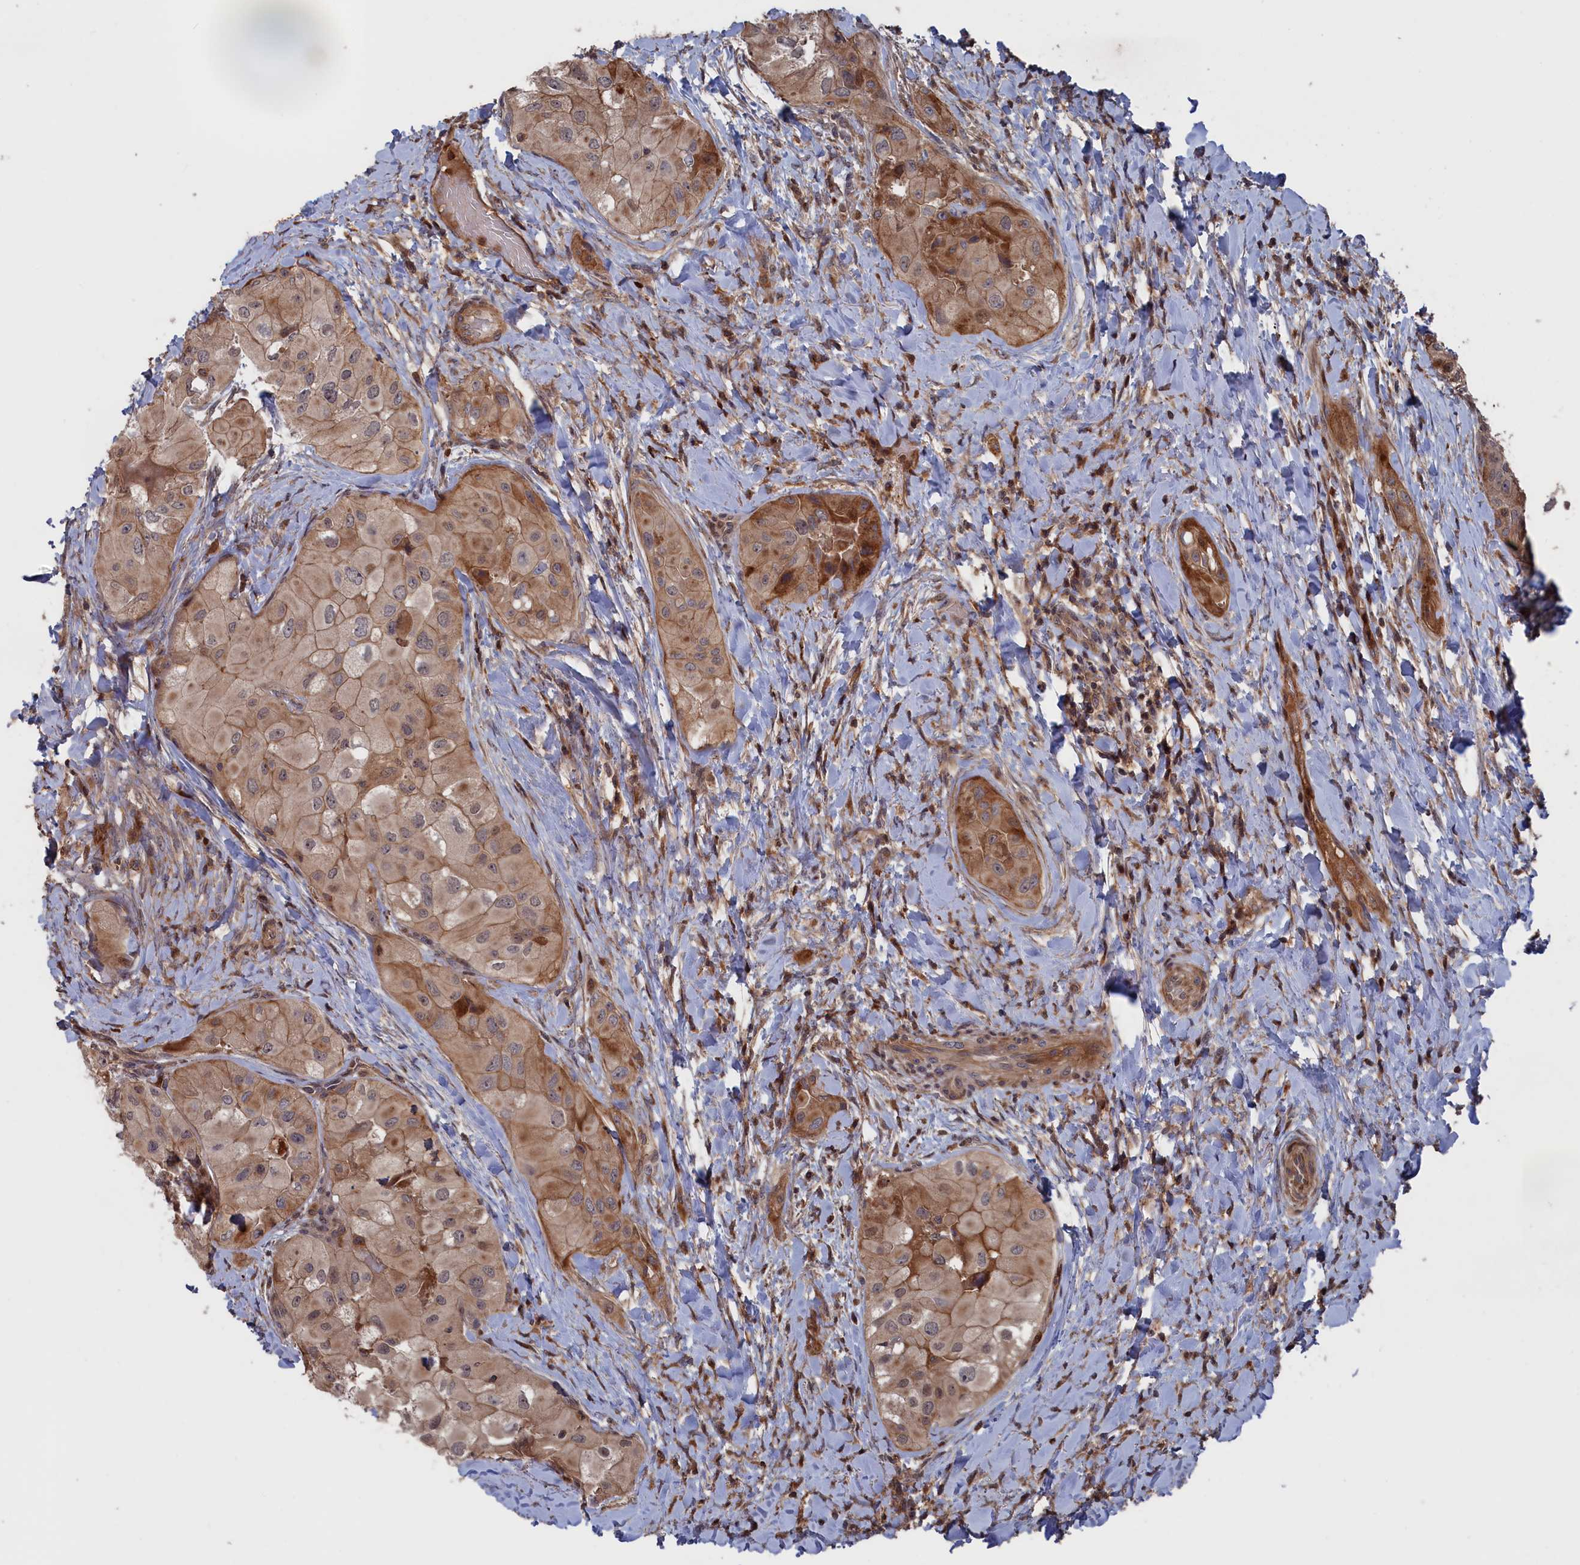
{"staining": {"intensity": "moderate", "quantity": ">75%", "location": "cytoplasmic/membranous"}, "tissue": "thyroid cancer", "cell_type": "Tumor cells", "image_type": "cancer", "snomed": [{"axis": "morphology", "description": "Normal tissue, NOS"}, {"axis": "morphology", "description": "Papillary adenocarcinoma, NOS"}, {"axis": "topography", "description": "Thyroid gland"}], "caption": "Immunohistochemical staining of papillary adenocarcinoma (thyroid) shows medium levels of moderate cytoplasmic/membranous expression in about >75% of tumor cells. Nuclei are stained in blue.", "gene": "PLA2G15", "patient": {"sex": "female", "age": 59}}